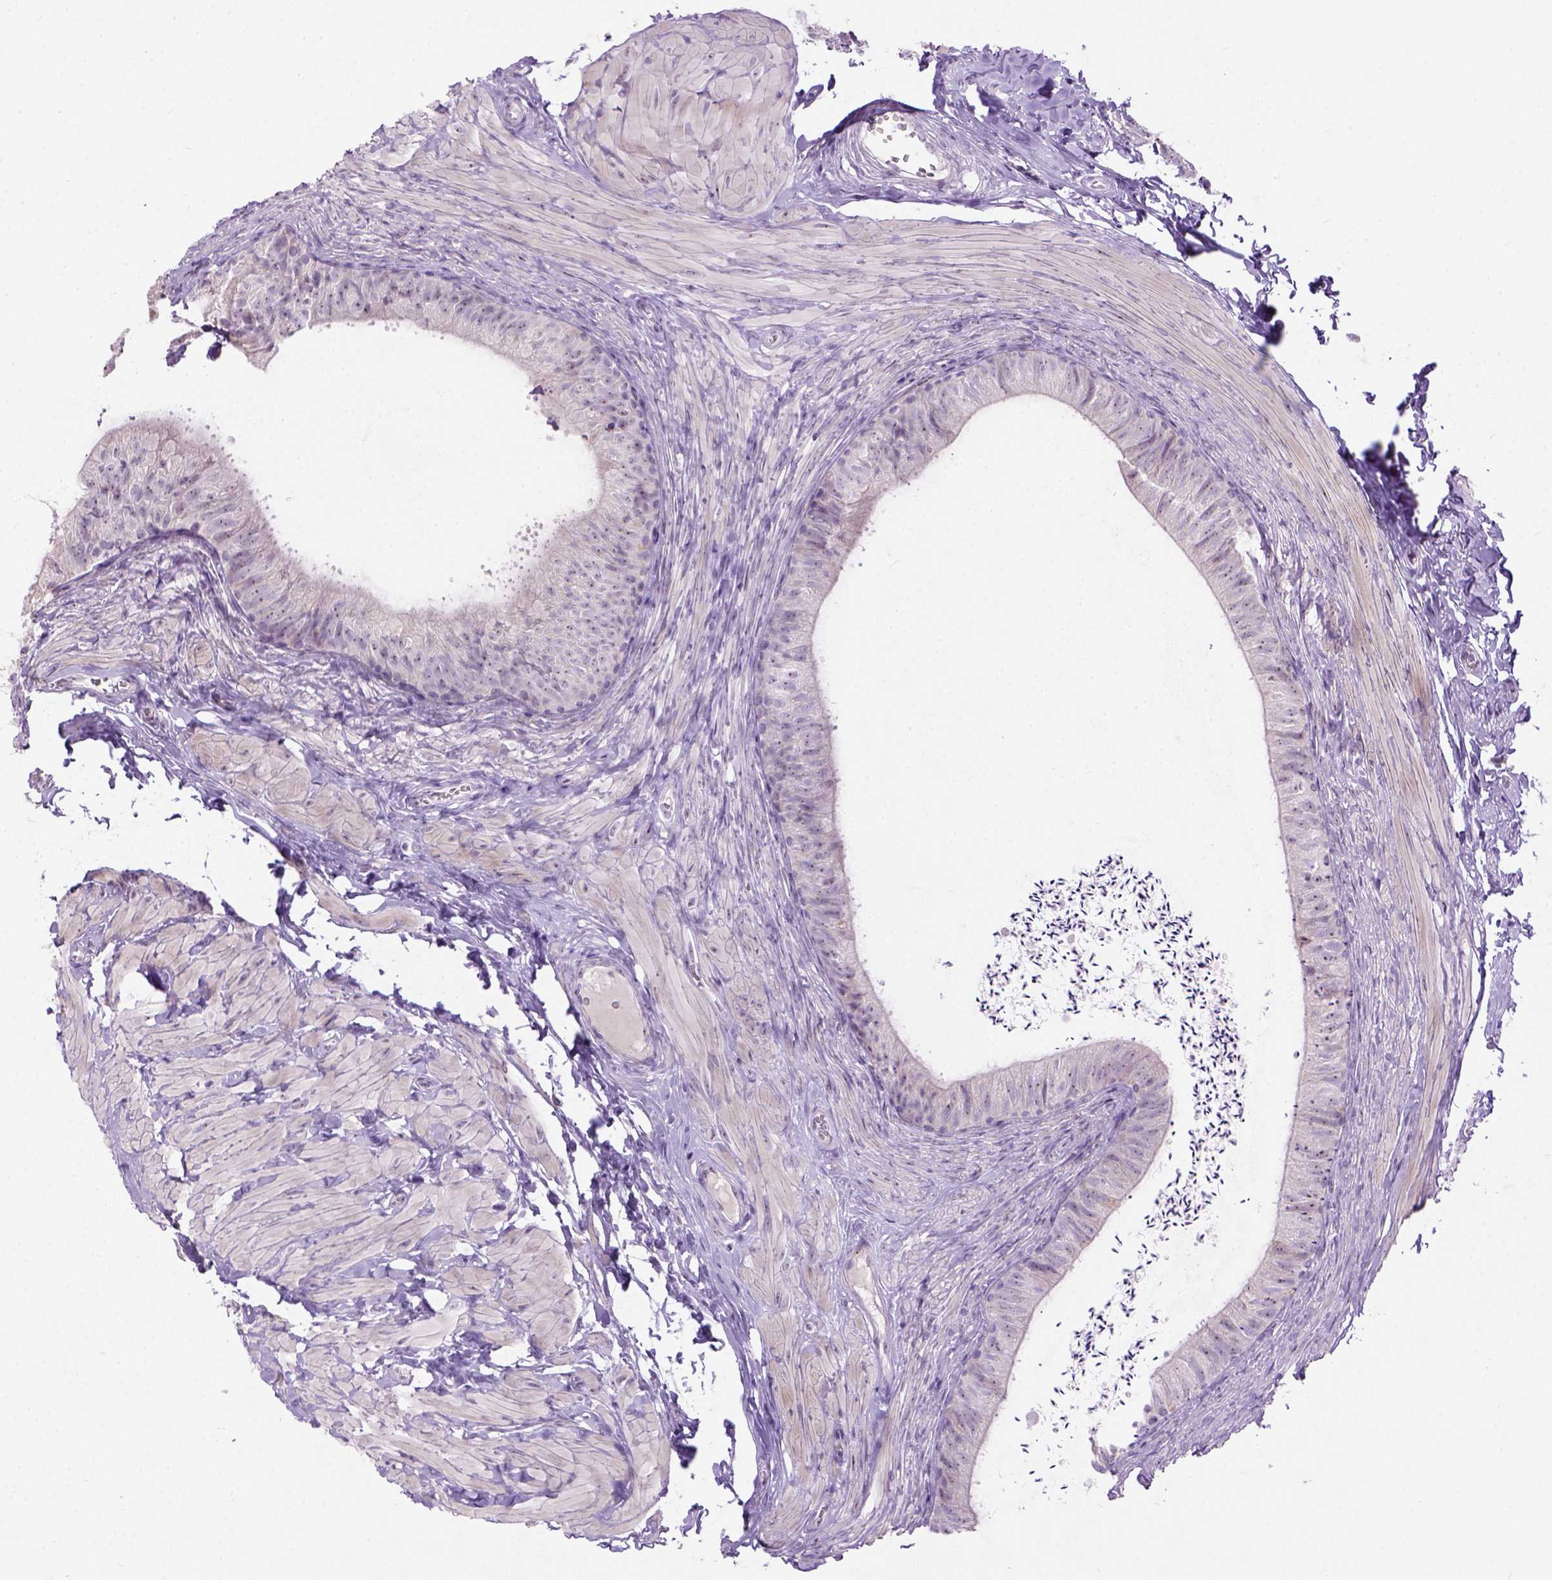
{"staining": {"intensity": "negative", "quantity": "none", "location": "none"}, "tissue": "epididymis", "cell_type": "Glandular cells", "image_type": "normal", "snomed": [{"axis": "morphology", "description": "Normal tissue, NOS"}, {"axis": "topography", "description": "Epididymis, spermatic cord, NOS"}, {"axis": "topography", "description": "Epididymis"}, {"axis": "topography", "description": "Peripheral nerve tissue"}], "caption": "The histopathology image displays no significant positivity in glandular cells of epididymis. (Stains: DAB (3,3'-diaminobenzidine) IHC with hematoxylin counter stain, Microscopy: brightfield microscopy at high magnification).", "gene": "UTP4", "patient": {"sex": "male", "age": 29}}